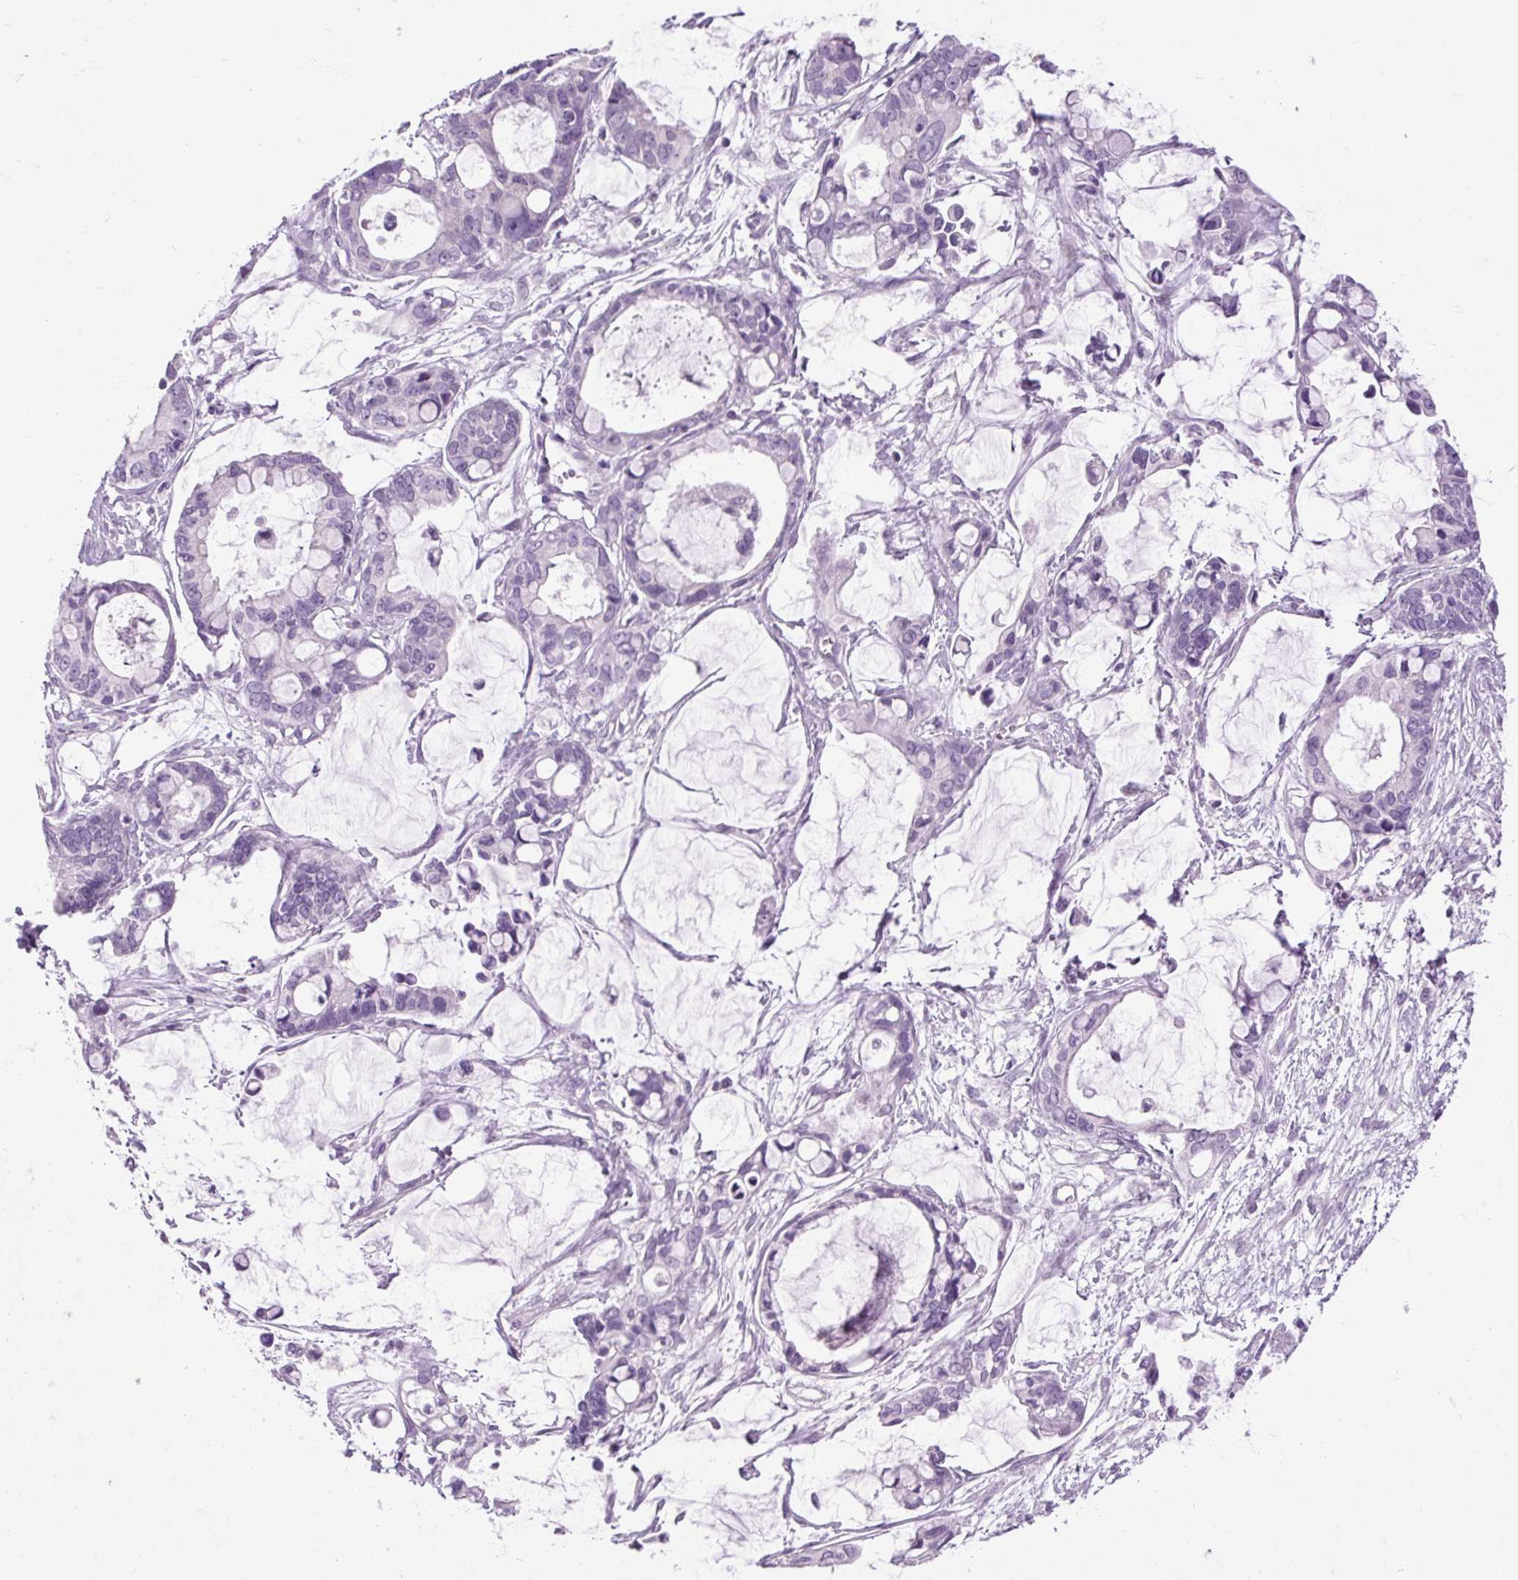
{"staining": {"intensity": "negative", "quantity": "none", "location": "none"}, "tissue": "ovarian cancer", "cell_type": "Tumor cells", "image_type": "cancer", "snomed": [{"axis": "morphology", "description": "Cystadenocarcinoma, mucinous, NOS"}, {"axis": "topography", "description": "Ovary"}], "caption": "An image of ovarian cancer stained for a protein shows no brown staining in tumor cells.", "gene": "FABP7", "patient": {"sex": "female", "age": 63}}